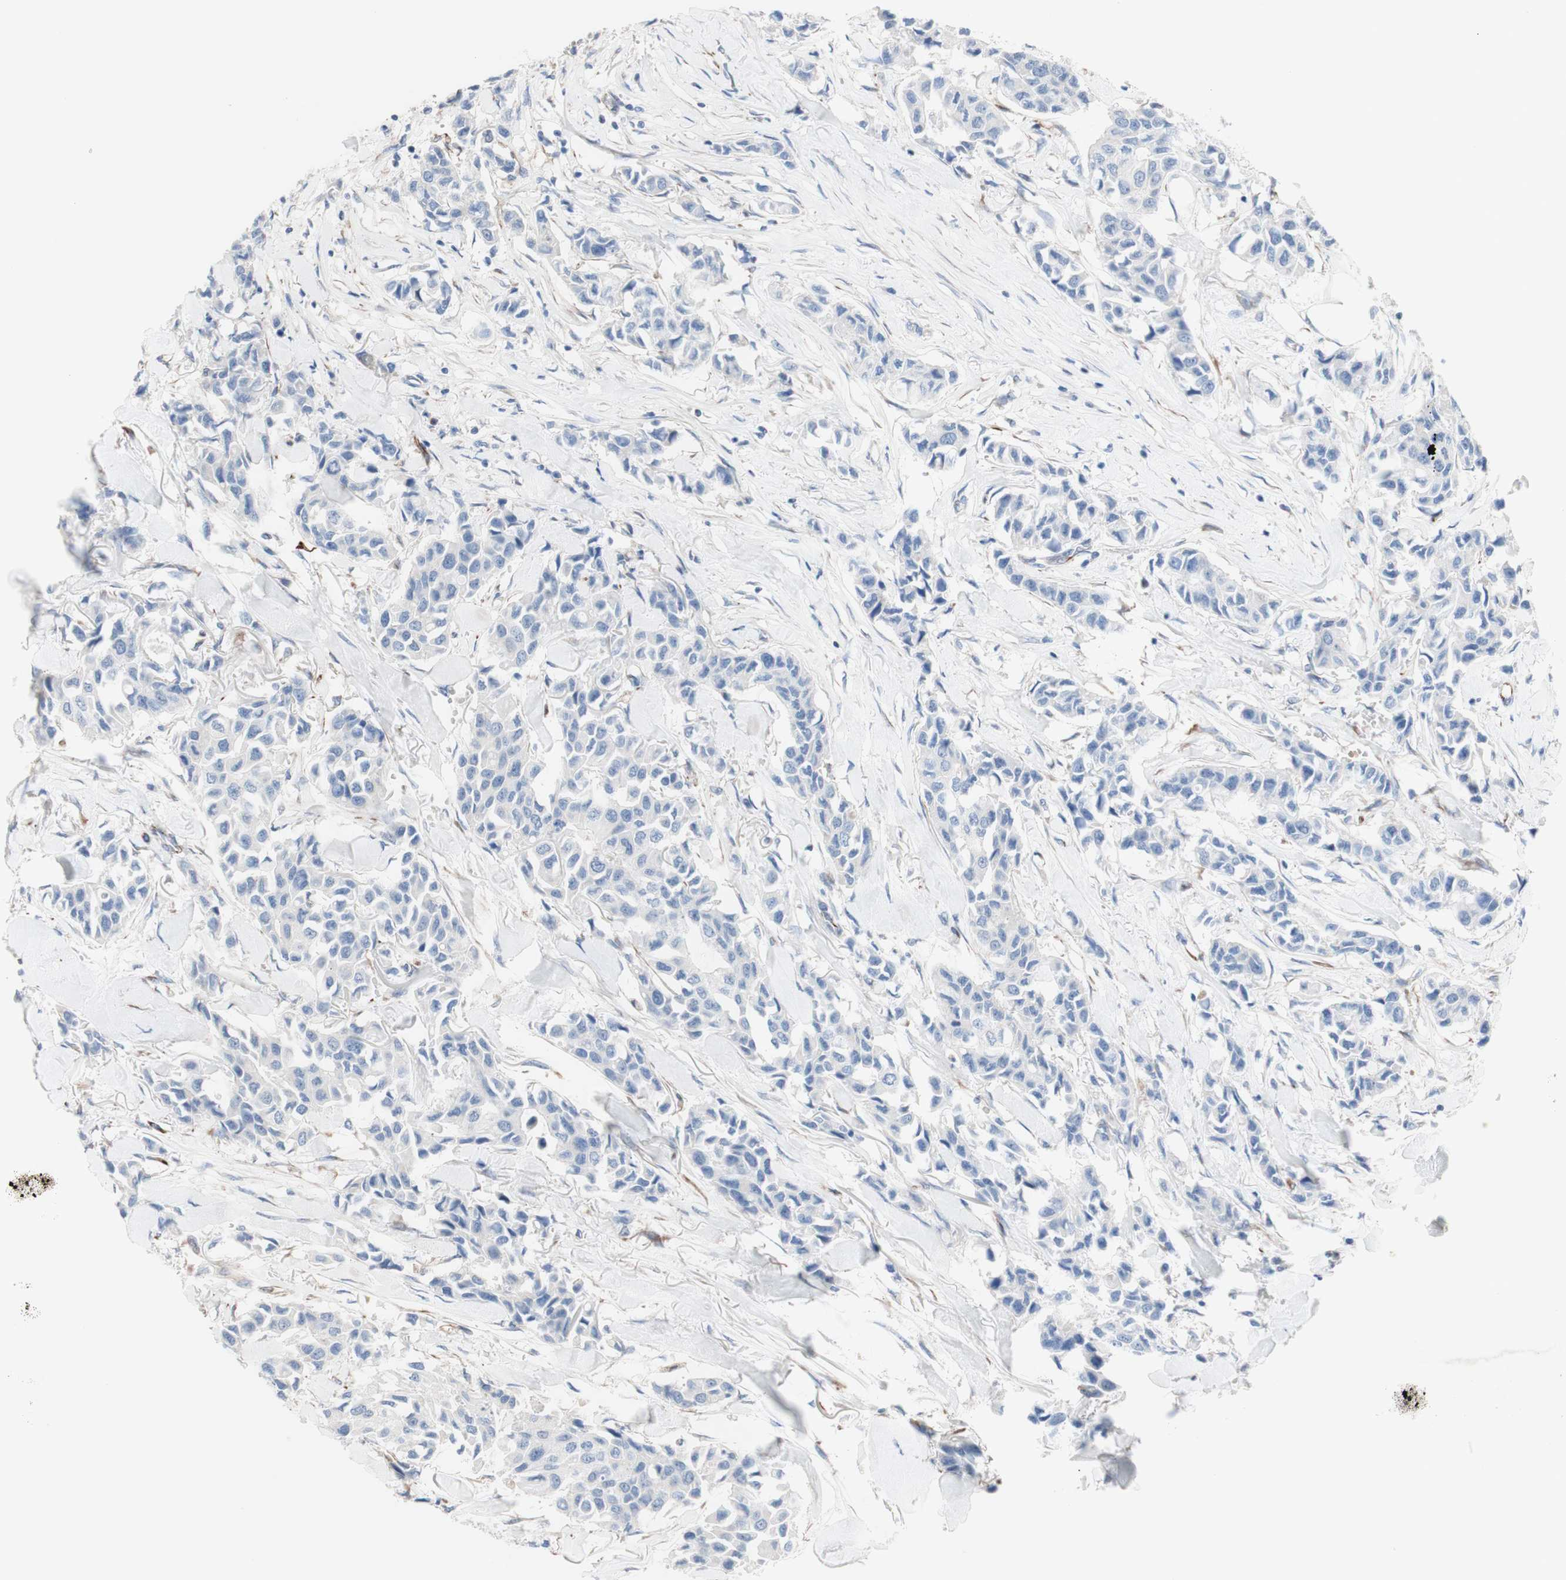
{"staining": {"intensity": "negative", "quantity": "none", "location": "none"}, "tissue": "breast cancer", "cell_type": "Tumor cells", "image_type": "cancer", "snomed": [{"axis": "morphology", "description": "Duct carcinoma"}, {"axis": "topography", "description": "Breast"}], "caption": "The immunohistochemistry (IHC) photomicrograph has no significant positivity in tumor cells of breast intraductal carcinoma tissue.", "gene": "AGPAT5", "patient": {"sex": "female", "age": 80}}